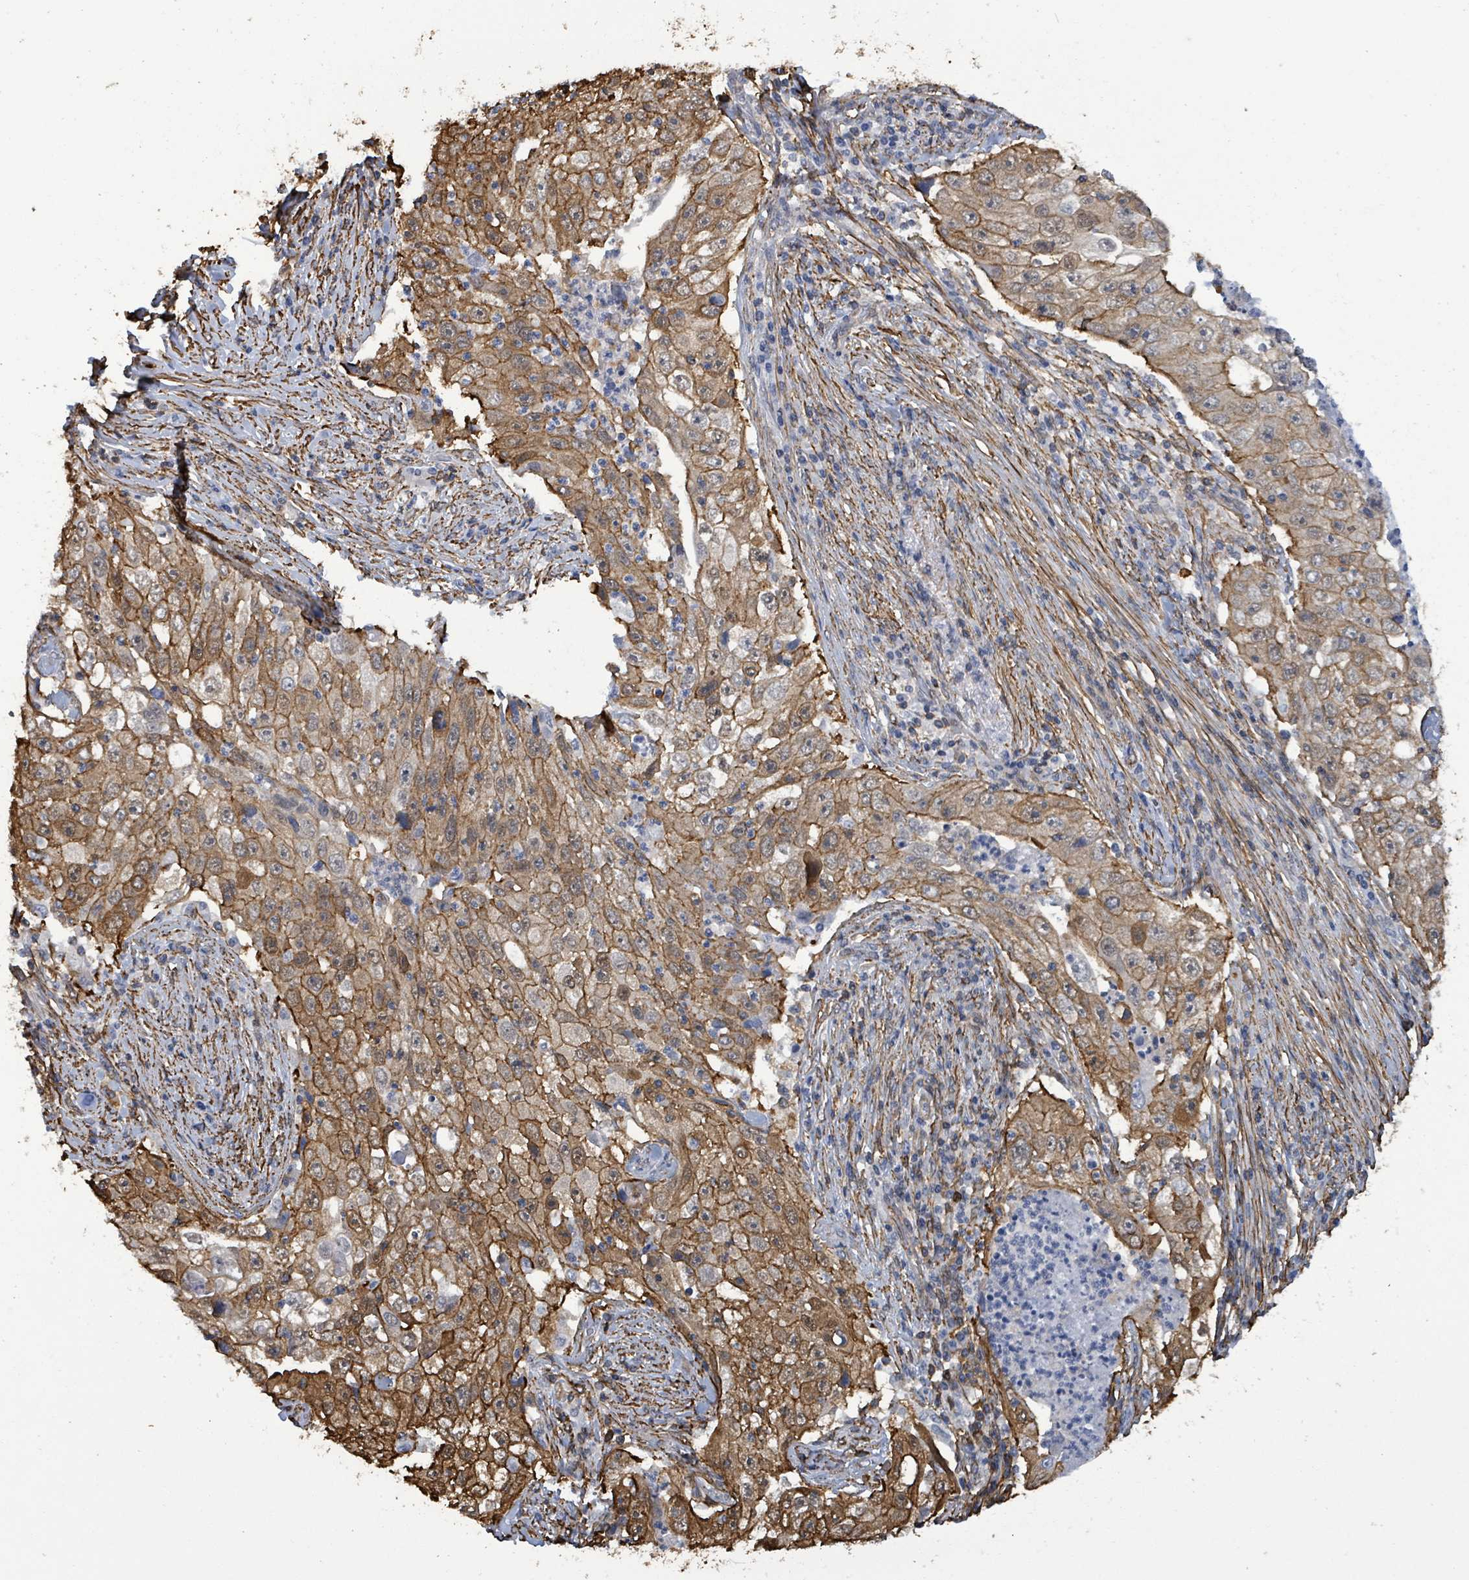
{"staining": {"intensity": "moderate", "quantity": ">75%", "location": "cytoplasmic/membranous,nuclear"}, "tissue": "lung cancer", "cell_type": "Tumor cells", "image_type": "cancer", "snomed": [{"axis": "morphology", "description": "Squamous cell carcinoma, NOS"}, {"axis": "topography", "description": "Lung"}], "caption": "The immunohistochemical stain shows moderate cytoplasmic/membranous and nuclear positivity in tumor cells of lung cancer (squamous cell carcinoma) tissue.", "gene": "PRKRIP1", "patient": {"sex": "male", "age": 64}}